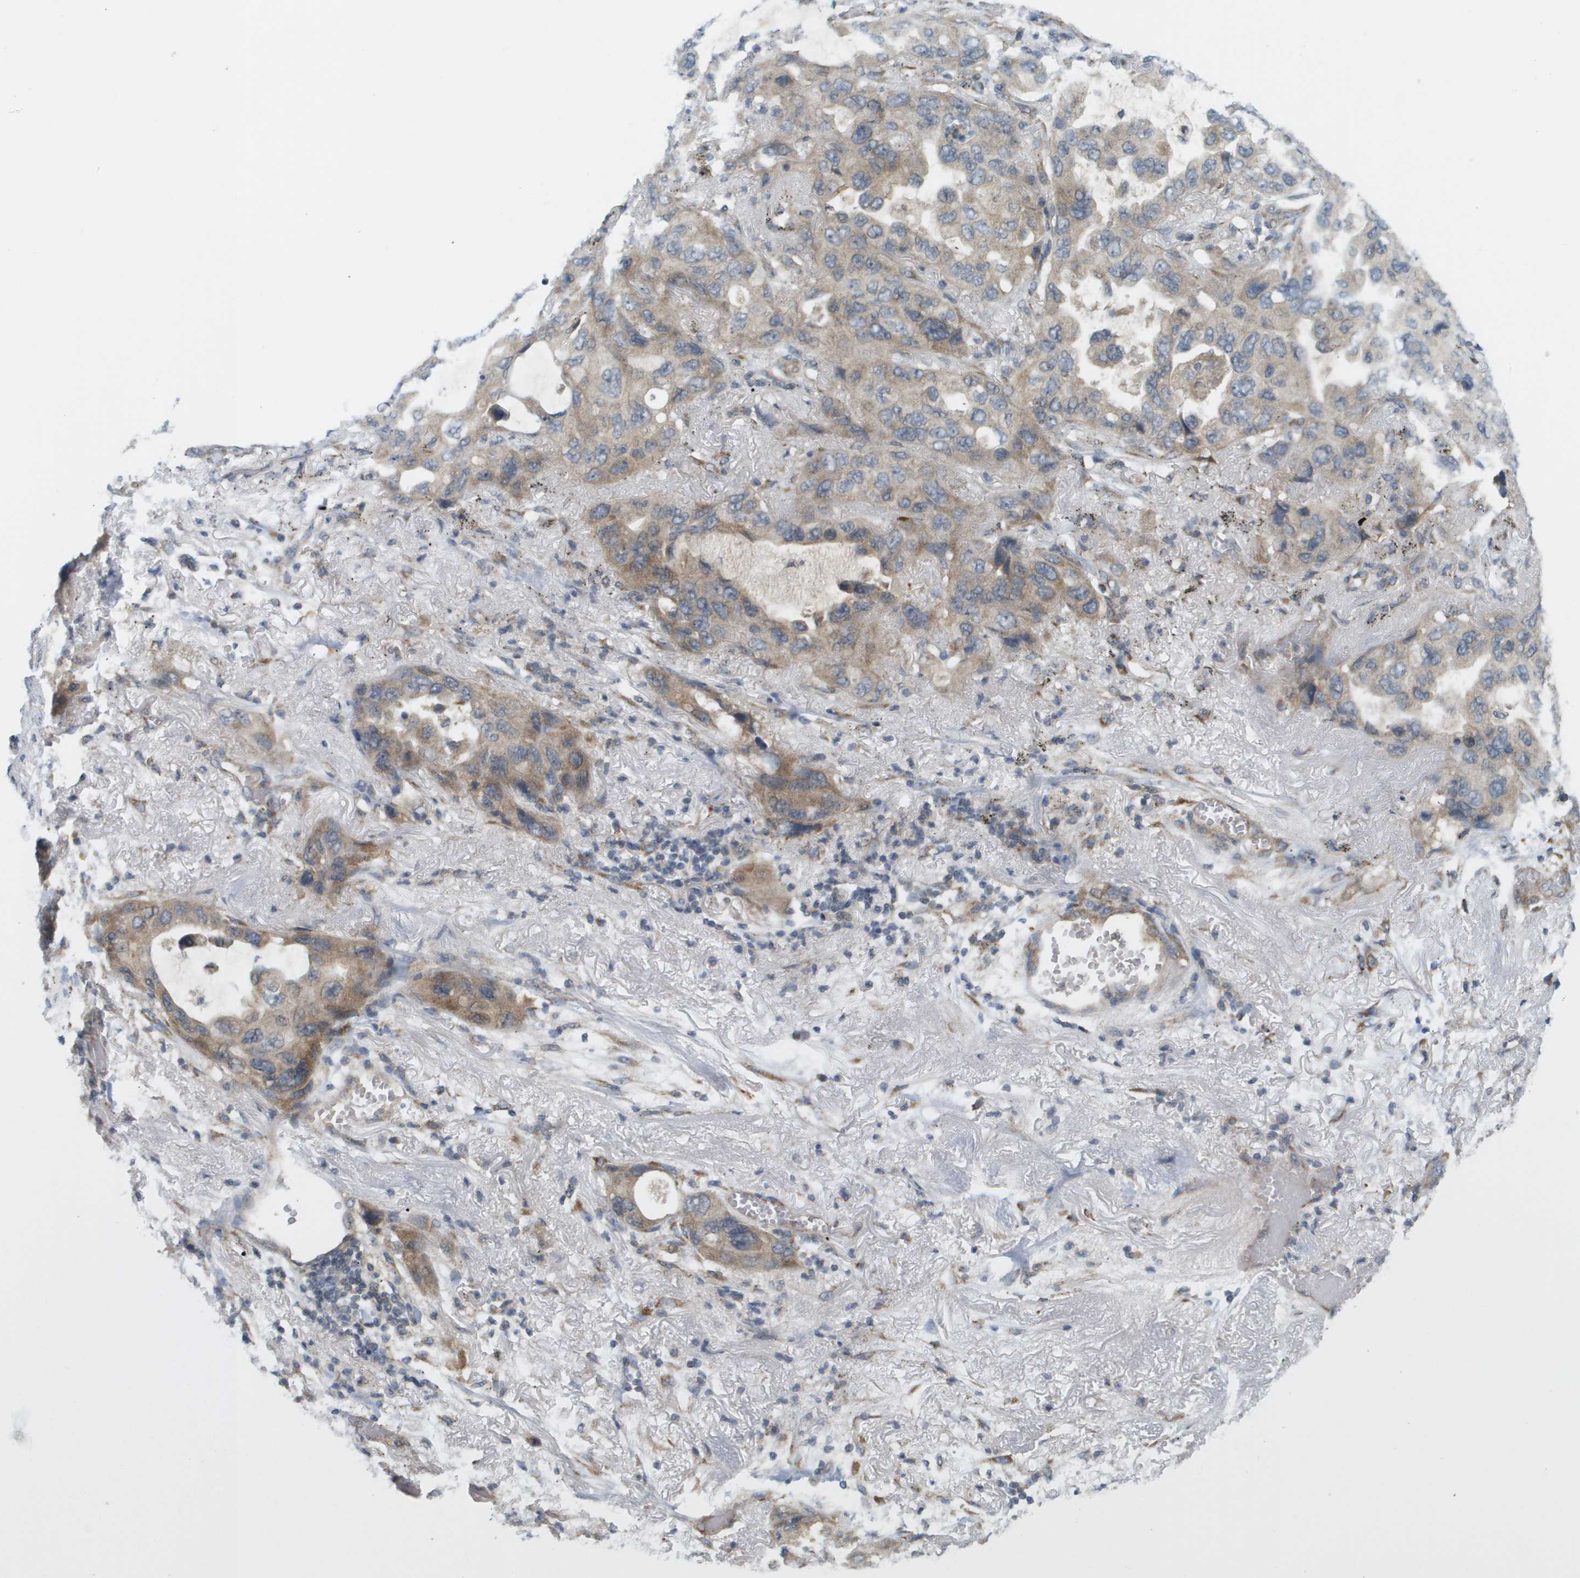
{"staining": {"intensity": "weak", "quantity": ">75%", "location": "cytoplasmic/membranous"}, "tissue": "lung cancer", "cell_type": "Tumor cells", "image_type": "cancer", "snomed": [{"axis": "morphology", "description": "Squamous cell carcinoma, NOS"}, {"axis": "topography", "description": "Lung"}], "caption": "The immunohistochemical stain highlights weak cytoplasmic/membranous staining in tumor cells of squamous cell carcinoma (lung) tissue.", "gene": "PROC", "patient": {"sex": "female", "age": 73}}